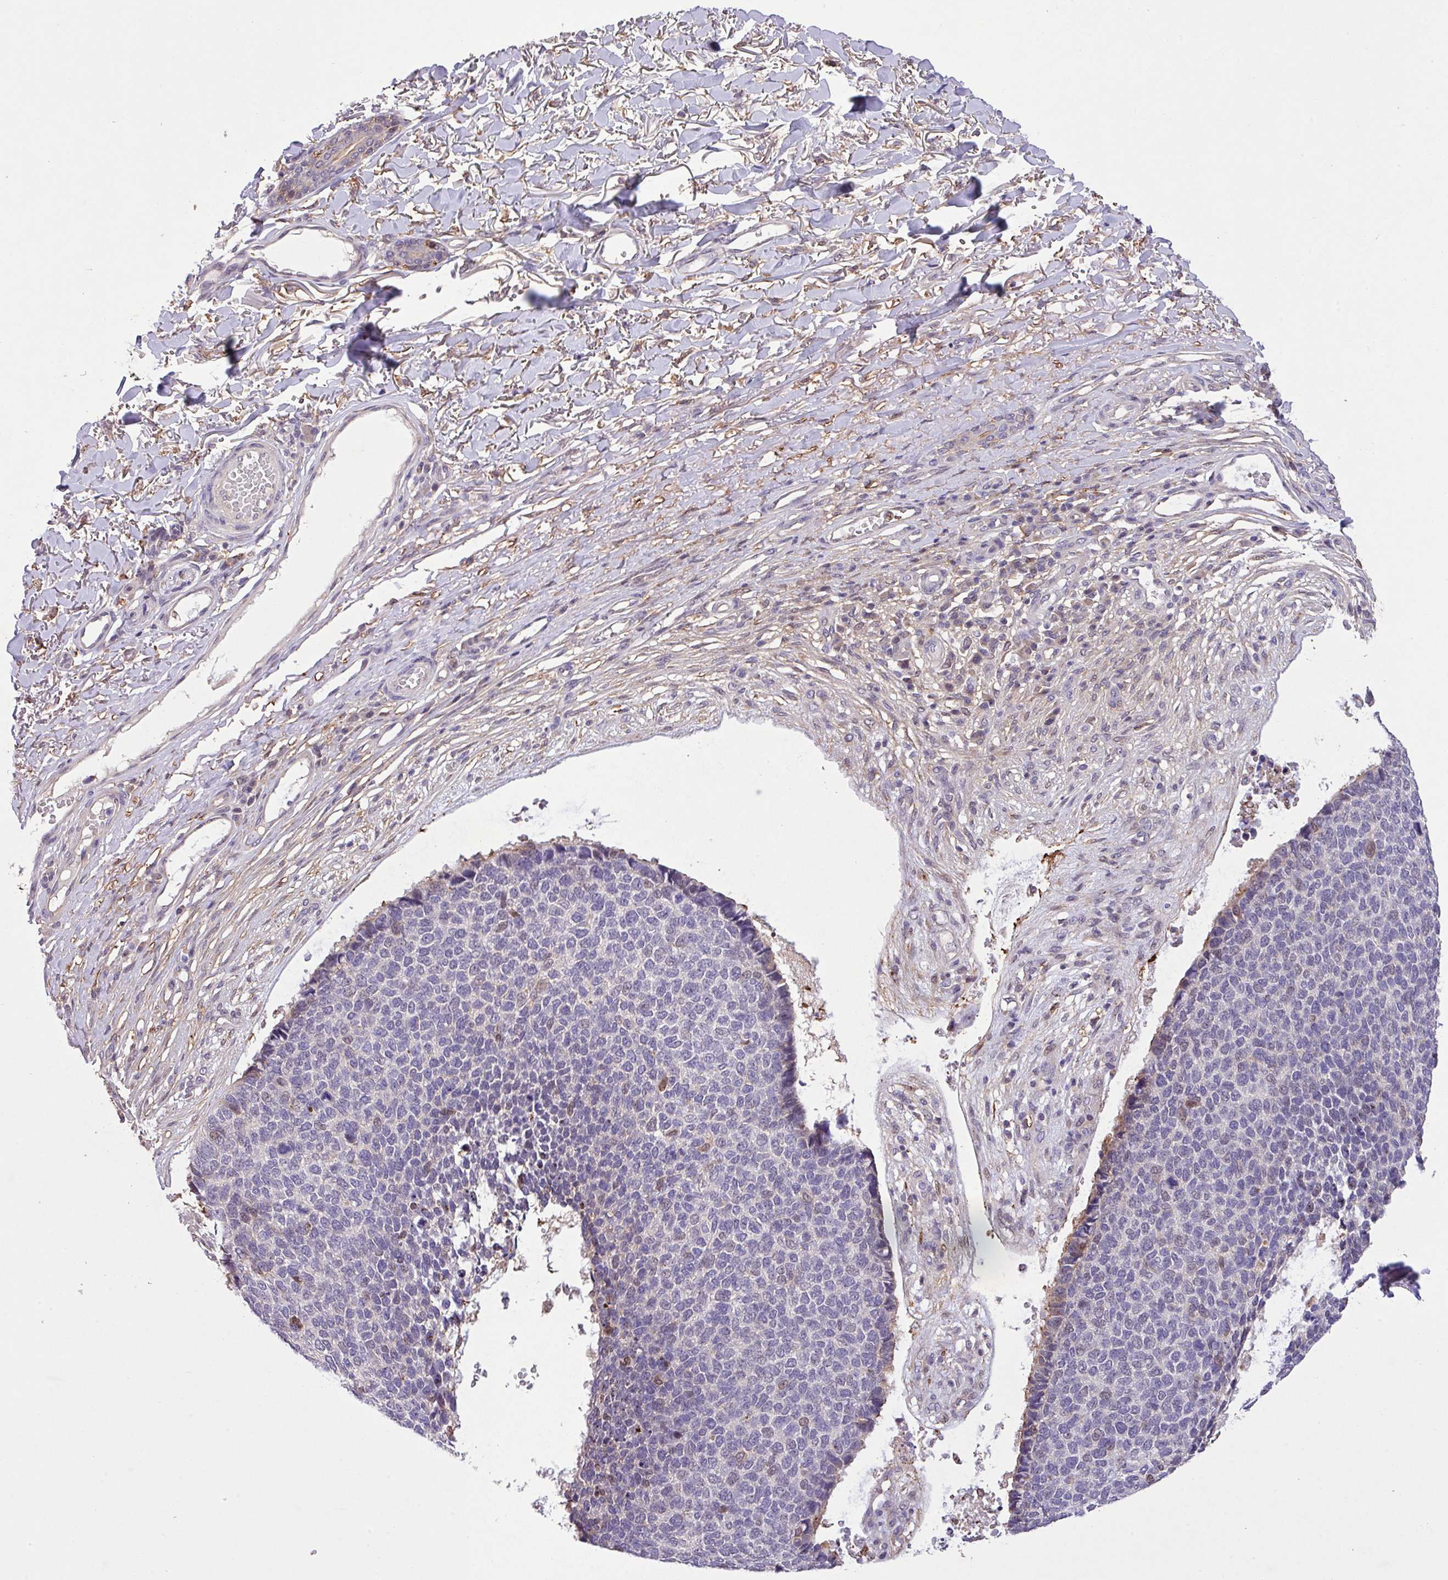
{"staining": {"intensity": "negative", "quantity": "none", "location": "none"}, "tissue": "skin cancer", "cell_type": "Tumor cells", "image_type": "cancer", "snomed": [{"axis": "morphology", "description": "Basal cell carcinoma"}, {"axis": "topography", "description": "Skin"}], "caption": "Tumor cells are negative for brown protein staining in skin cancer (basal cell carcinoma).", "gene": "RPP25L", "patient": {"sex": "female", "age": 84}}